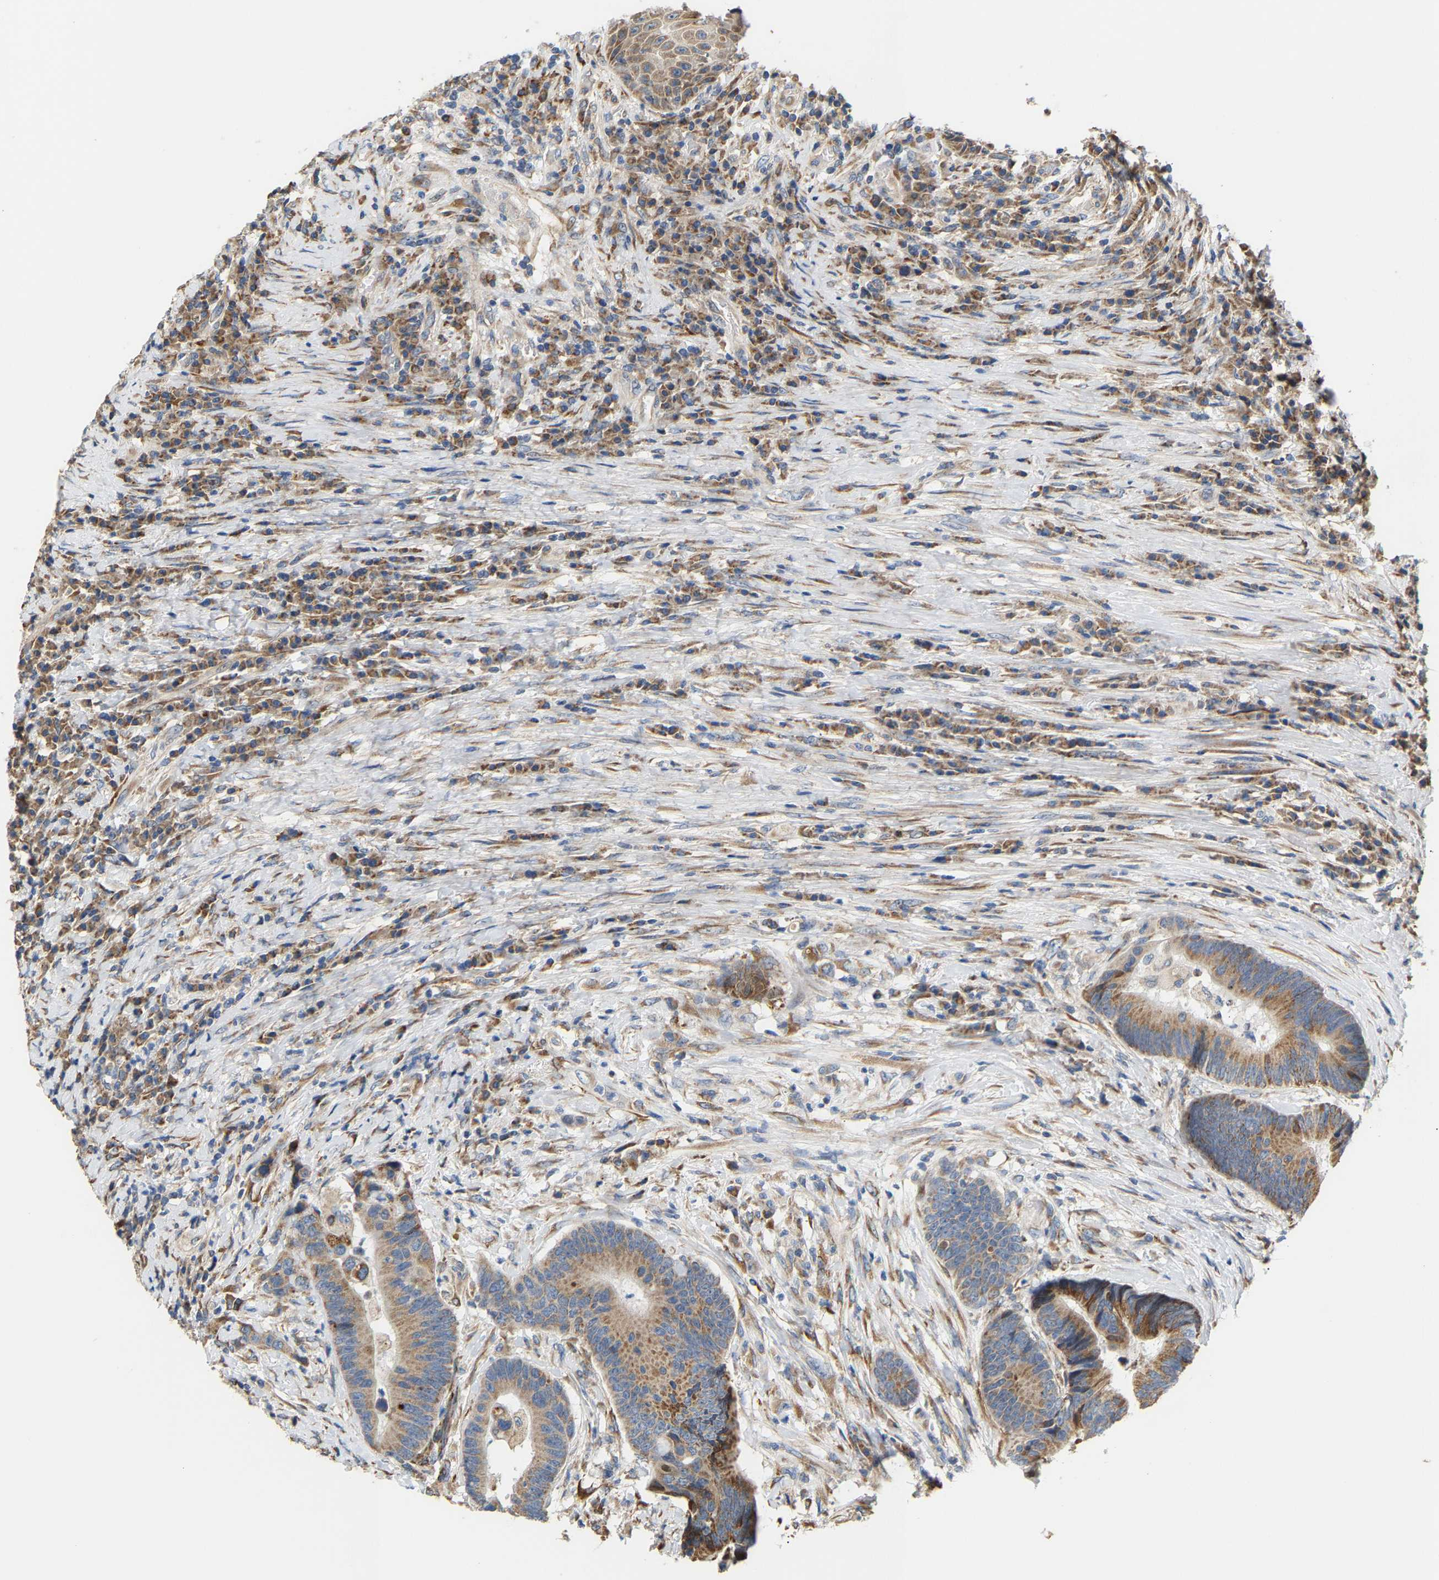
{"staining": {"intensity": "moderate", "quantity": ">75%", "location": "cytoplasmic/membranous"}, "tissue": "colorectal cancer", "cell_type": "Tumor cells", "image_type": "cancer", "snomed": [{"axis": "morphology", "description": "Adenocarcinoma, NOS"}, {"axis": "topography", "description": "Rectum"}, {"axis": "topography", "description": "Anal"}], "caption": "Colorectal cancer was stained to show a protein in brown. There is medium levels of moderate cytoplasmic/membranous staining in about >75% of tumor cells.", "gene": "TMEM168", "patient": {"sex": "female", "age": 89}}